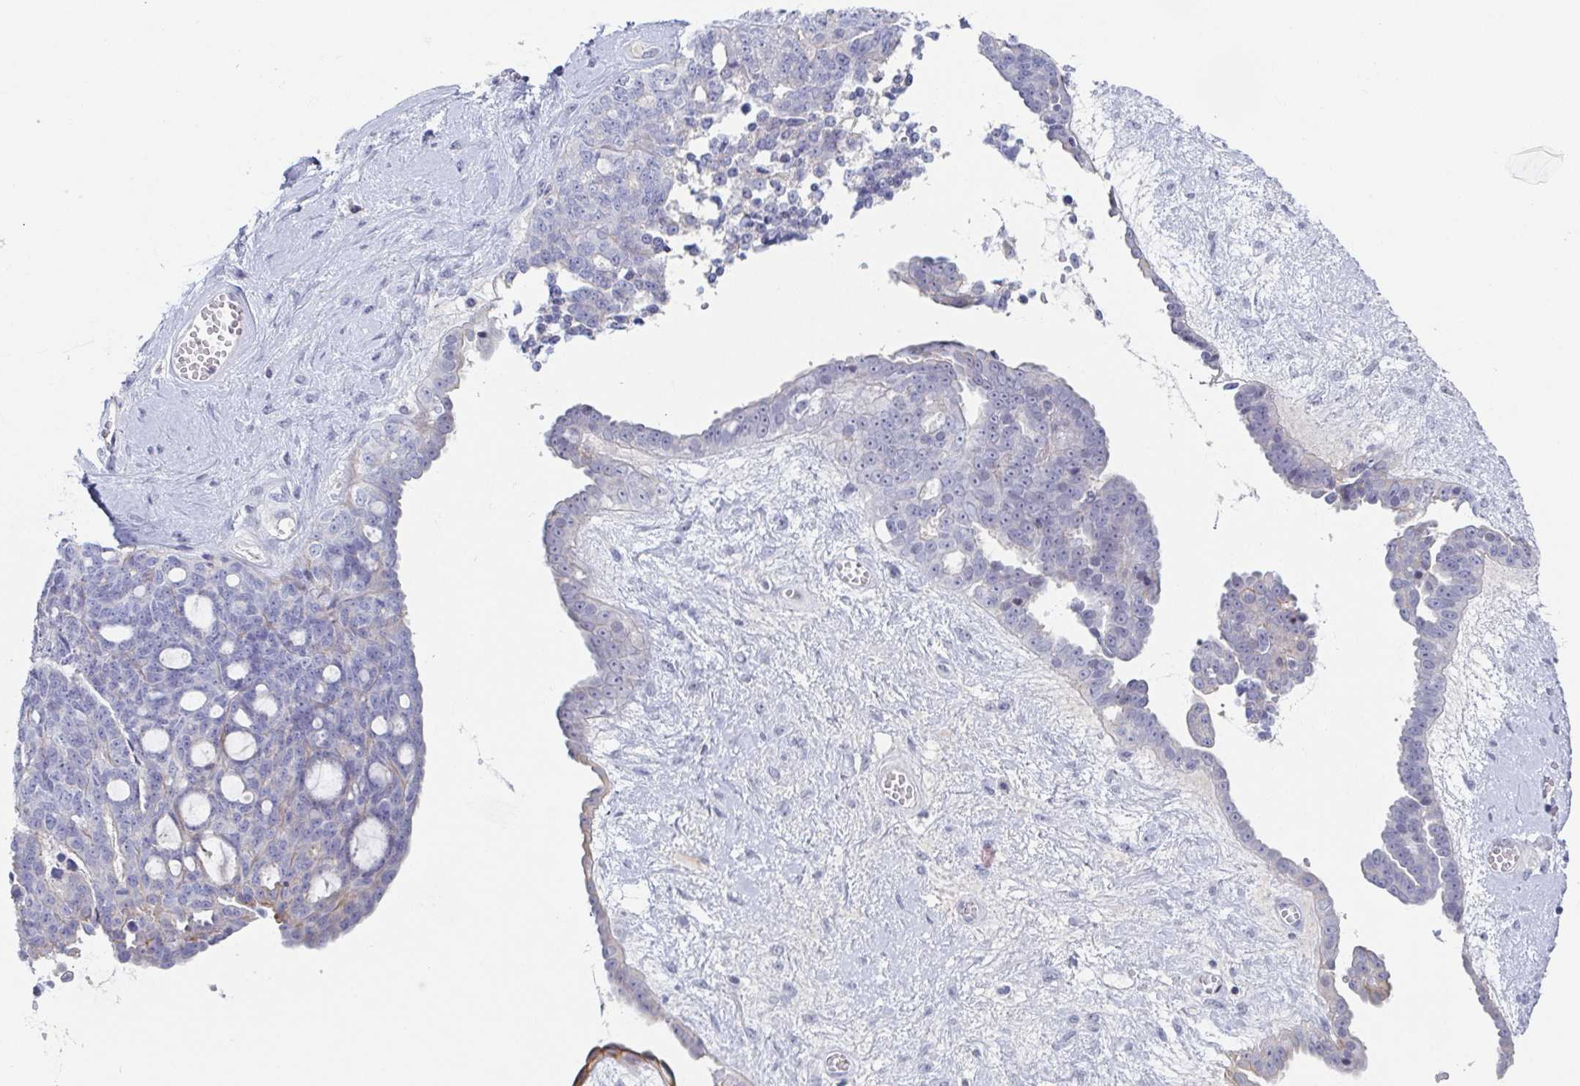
{"staining": {"intensity": "weak", "quantity": "<25%", "location": "cytoplasmic/membranous"}, "tissue": "ovarian cancer", "cell_type": "Tumor cells", "image_type": "cancer", "snomed": [{"axis": "morphology", "description": "Cystadenocarcinoma, serous, NOS"}, {"axis": "topography", "description": "Ovary"}], "caption": "This is an immunohistochemistry (IHC) histopathology image of human ovarian cancer. There is no staining in tumor cells.", "gene": "RHOV", "patient": {"sex": "female", "age": 71}}